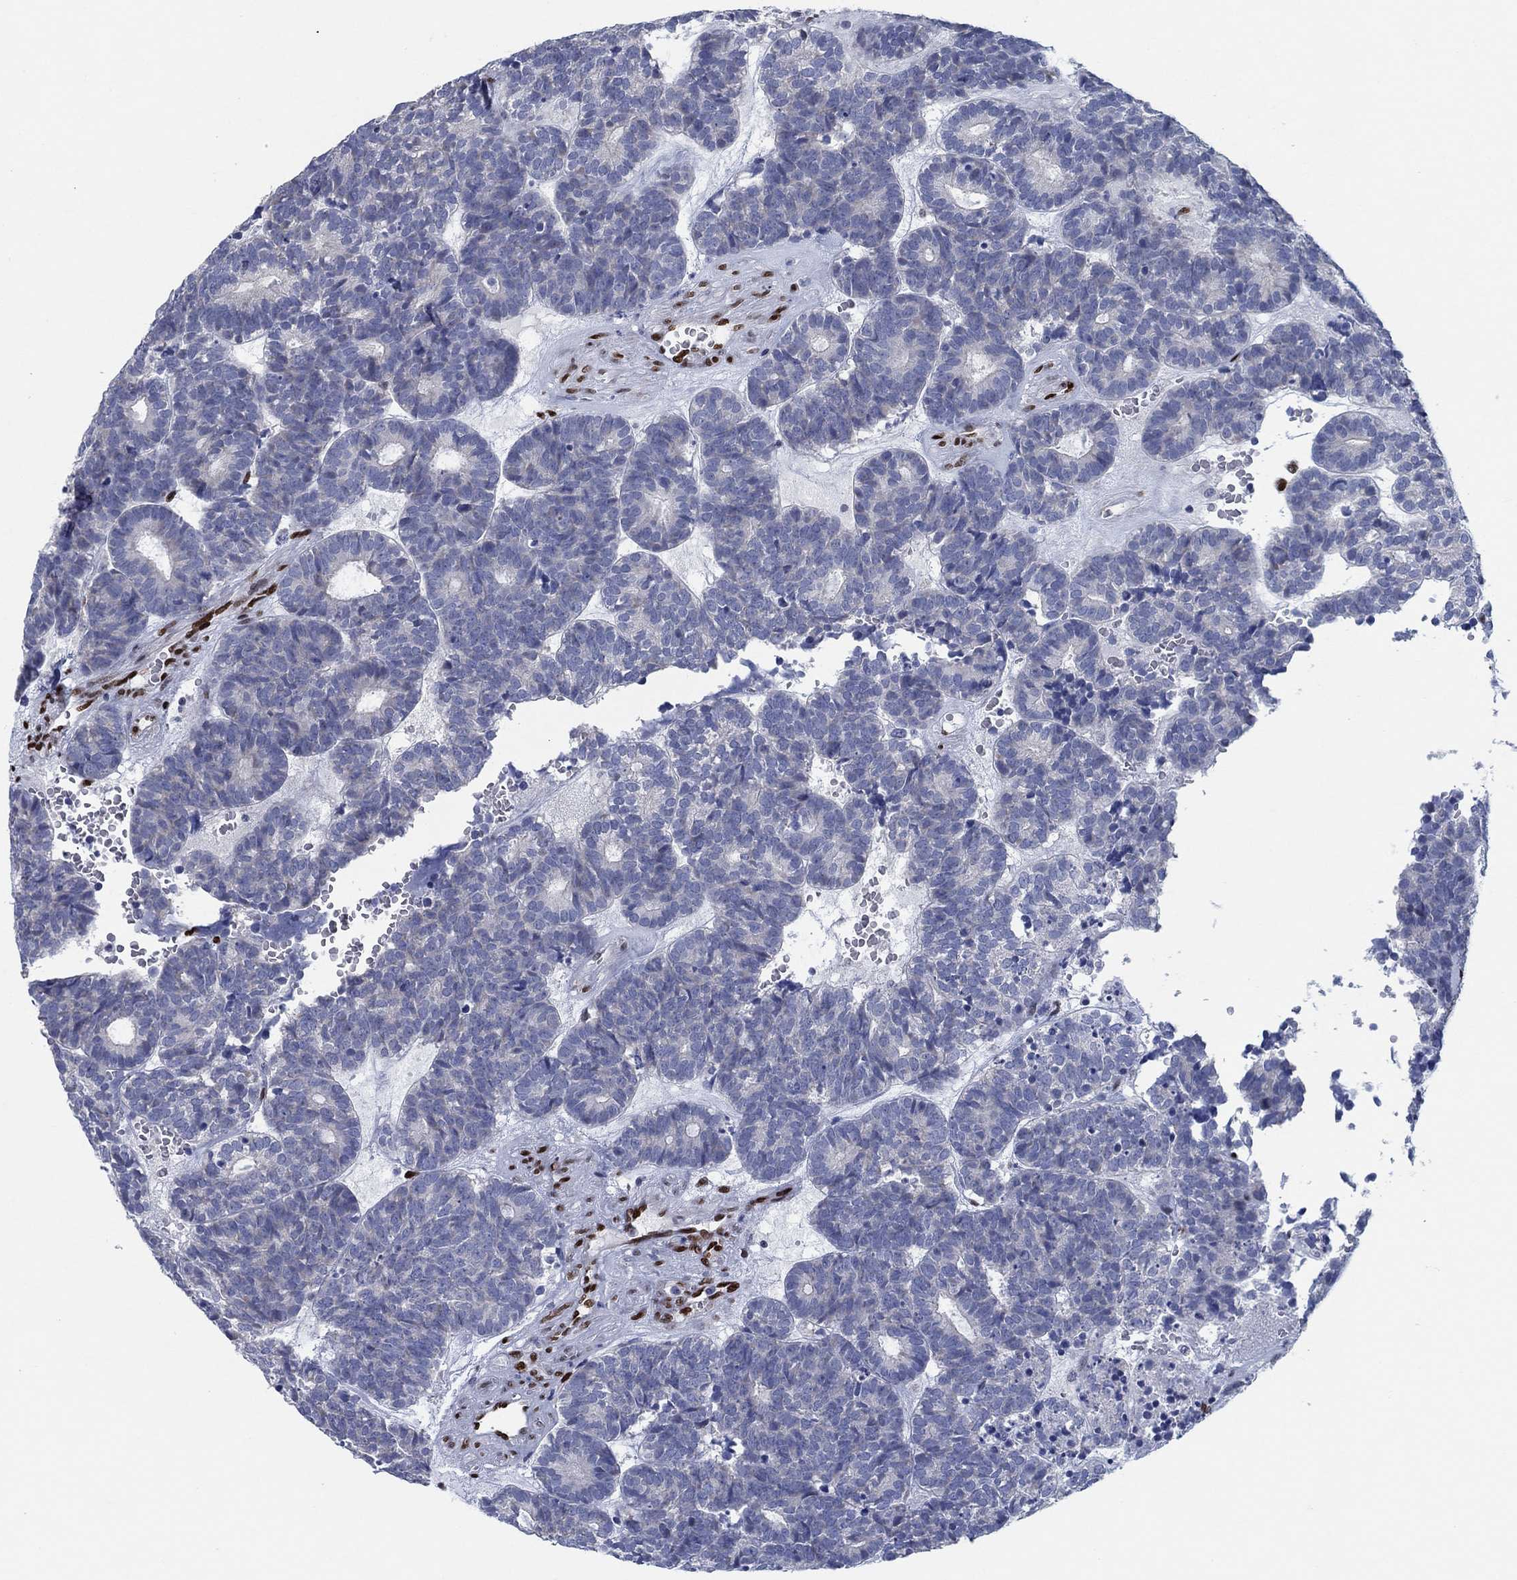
{"staining": {"intensity": "negative", "quantity": "none", "location": "none"}, "tissue": "head and neck cancer", "cell_type": "Tumor cells", "image_type": "cancer", "snomed": [{"axis": "morphology", "description": "Adenocarcinoma, NOS"}, {"axis": "topography", "description": "Head-Neck"}], "caption": "This is an immunohistochemistry histopathology image of human head and neck cancer (adenocarcinoma). There is no expression in tumor cells.", "gene": "ZEB1", "patient": {"sex": "female", "age": 81}}